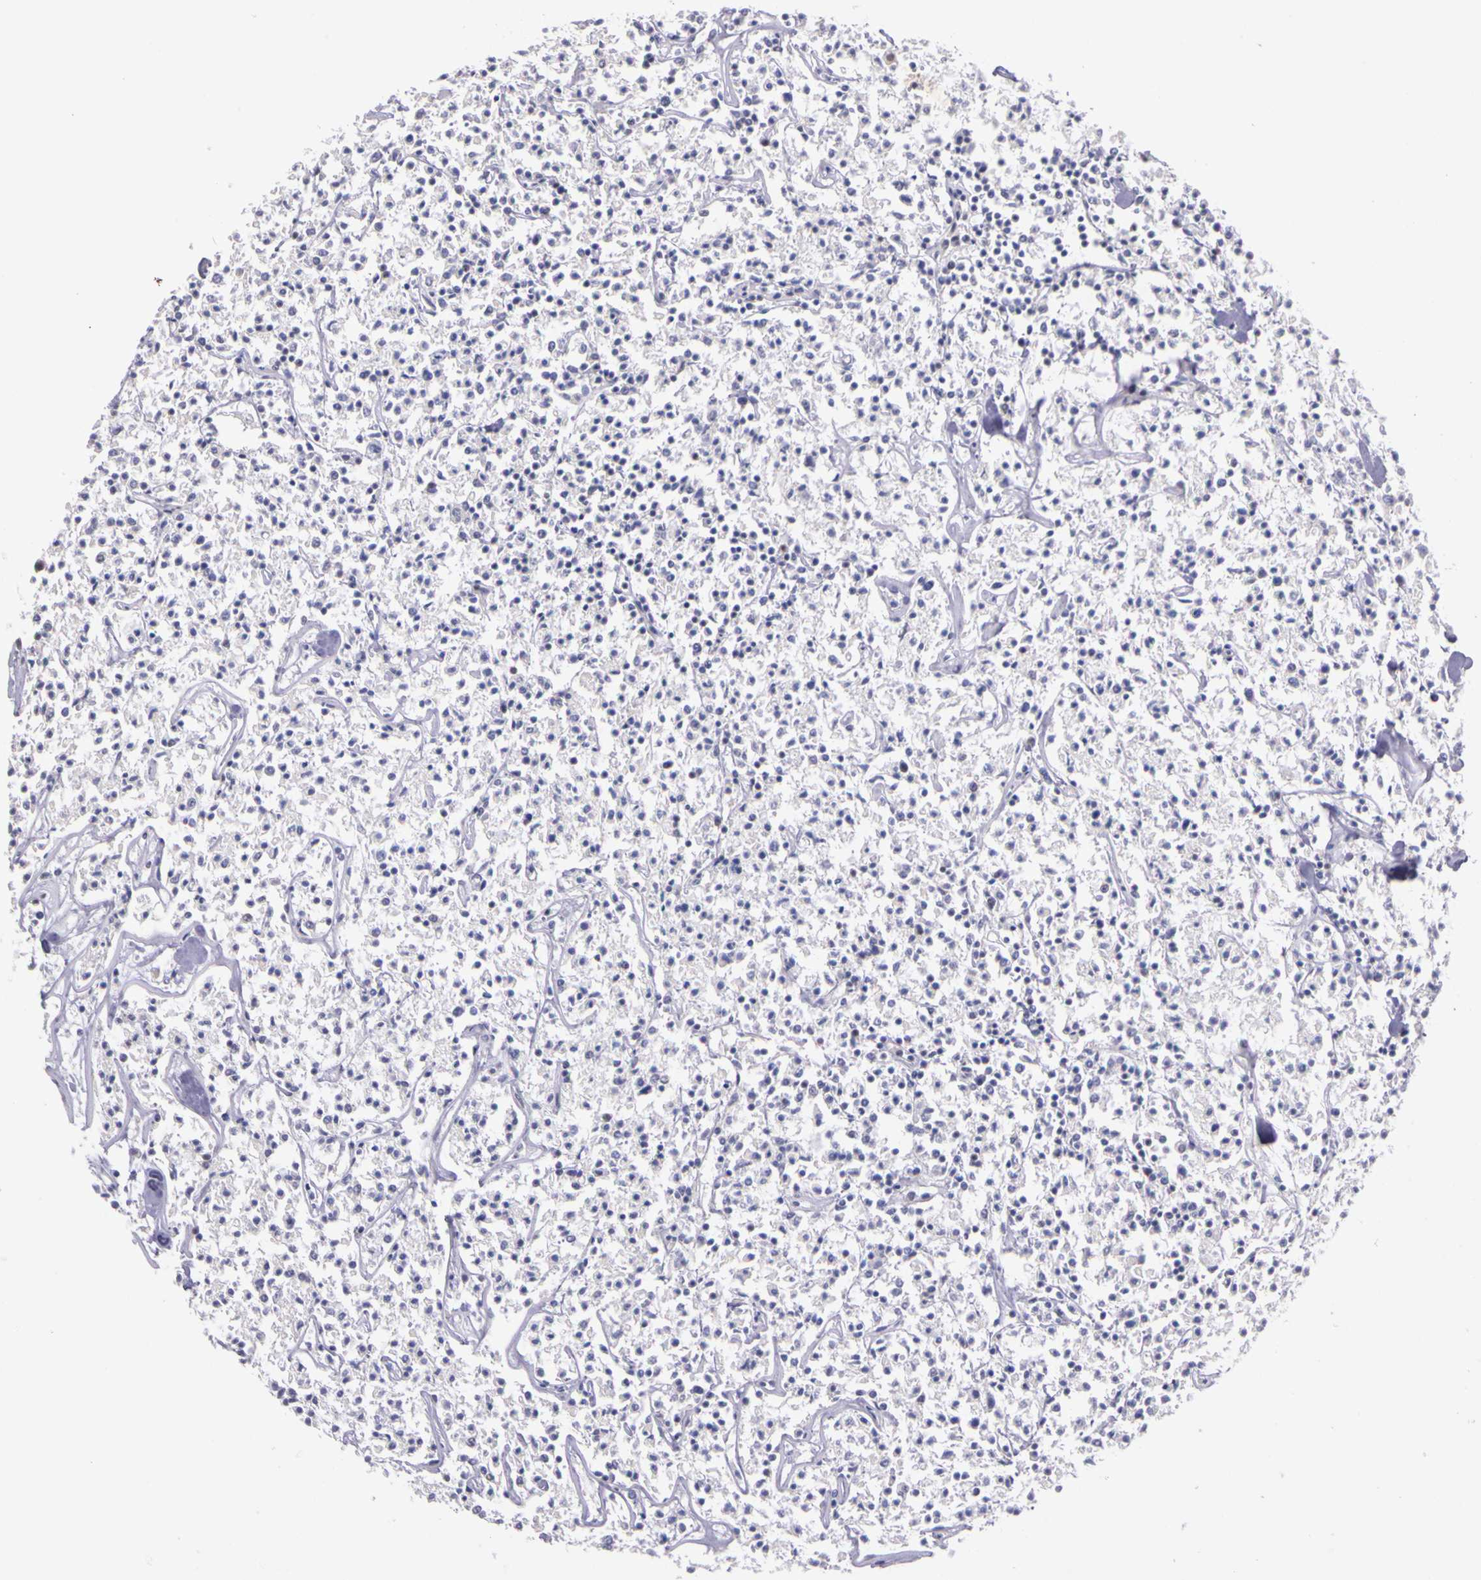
{"staining": {"intensity": "negative", "quantity": "none", "location": "none"}, "tissue": "lymphoma", "cell_type": "Tumor cells", "image_type": "cancer", "snomed": [{"axis": "morphology", "description": "Malignant lymphoma, non-Hodgkin's type, Low grade"}, {"axis": "topography", "description": "Small intestine"}], "caption": "Micrograph shows no significant protein expression in tumor cells of lymphoma. (DAB (3,3'-diaminobenzidine) immunohistochemistry with hematoxylin counter stain).", "gene": "WDR13", "patient": {"sex": "female", "age": 59}}